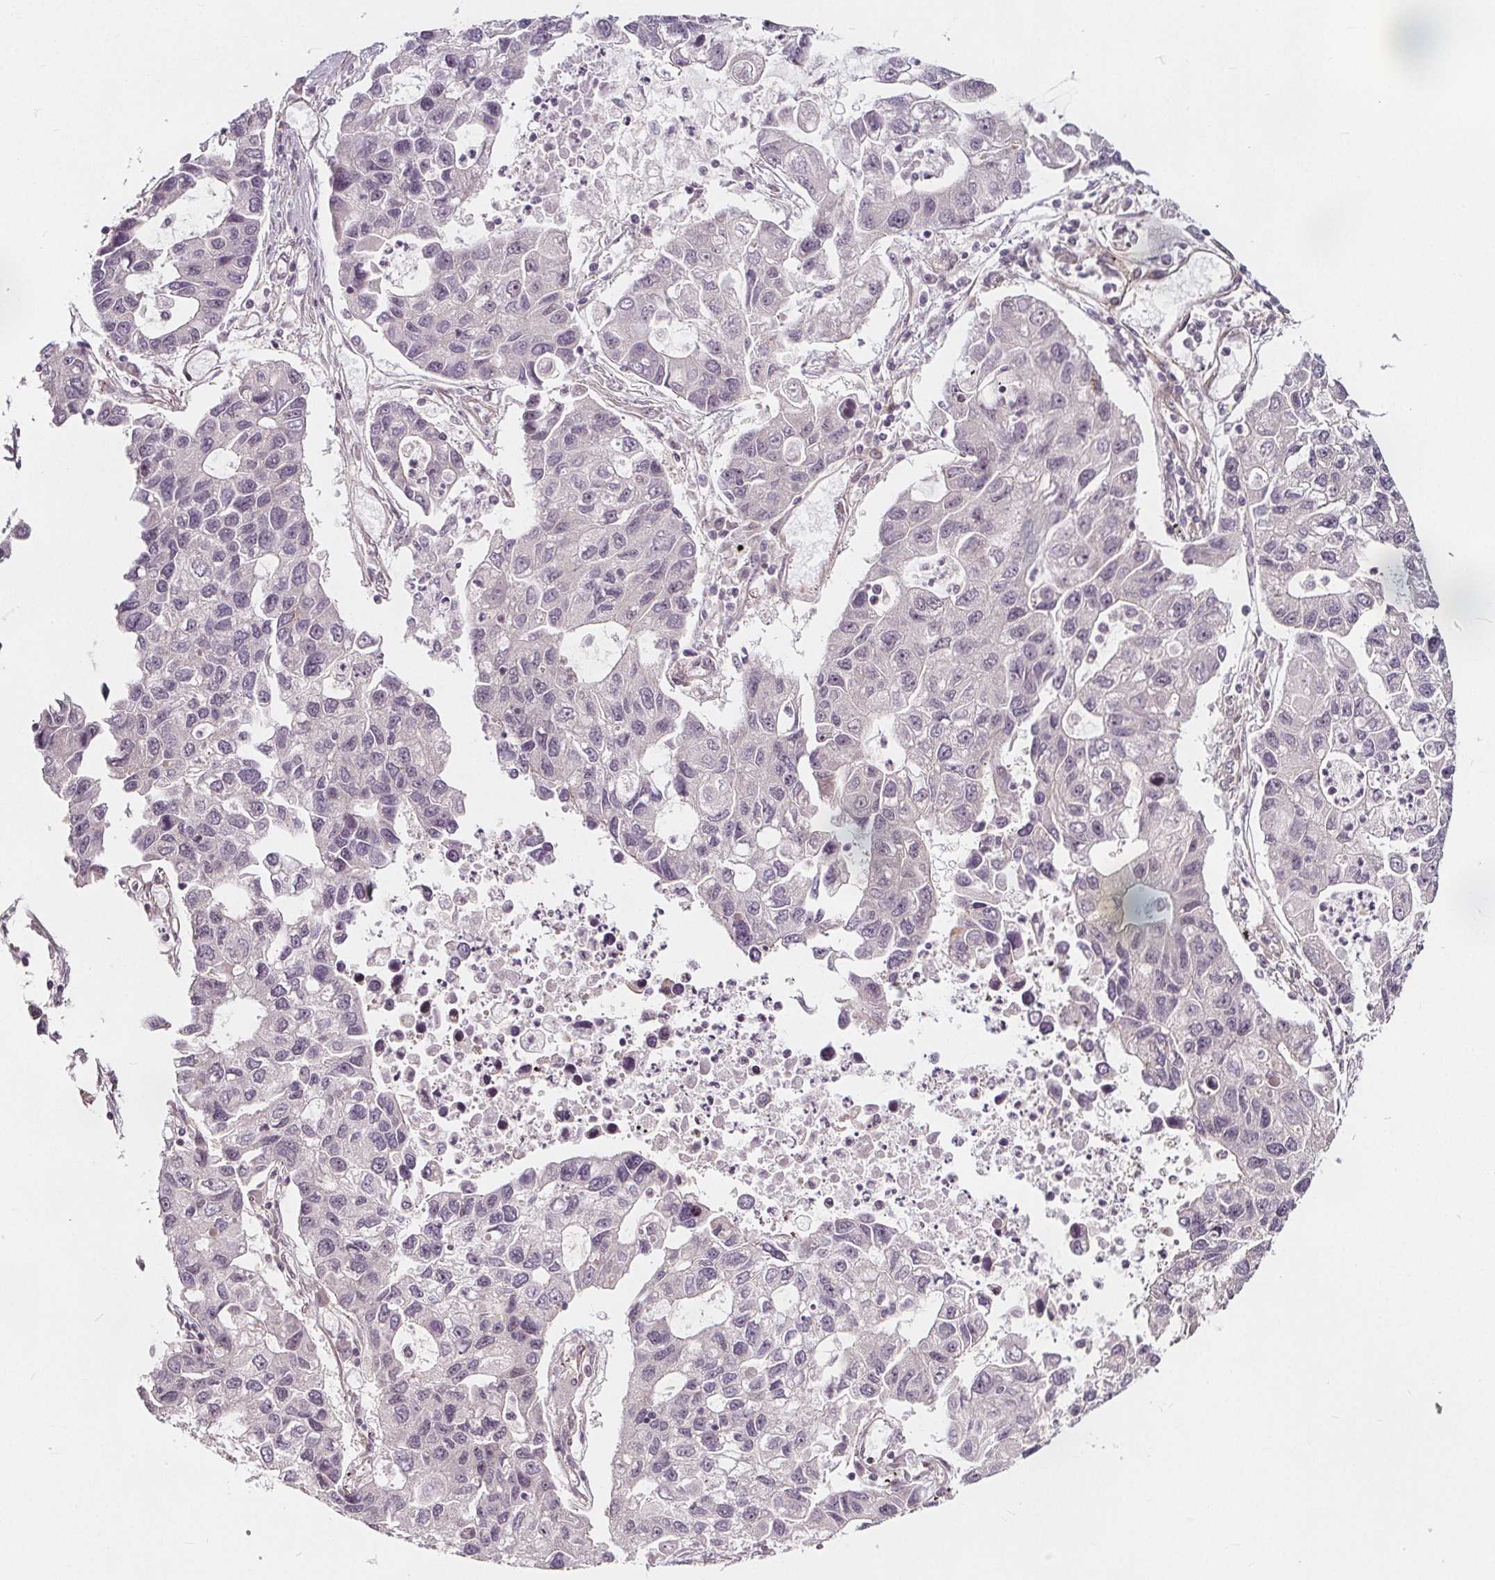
{"staining": {"intensity": "negative", "quantity": "none", "location": "none"}, "tissue": "lung cancer", "cell_type": "Tumor cells", "image_type": "cancer", "snomed": [{"axis": "morphology", "description": "Adenocarcinoma, NOS"}, {"axis": "topography", "description": "Bronchus"}, {"axis": "topography", "description": "Lung"}], "caption": "High power microscopy image of an immunohistochemistry (IHC) micrograph of lung cancer (adenocarcinoma), revealing no significant expression in tumor cells.", "gene": "AKT1S1", "patient": {"sex": "female", "age": 51}}